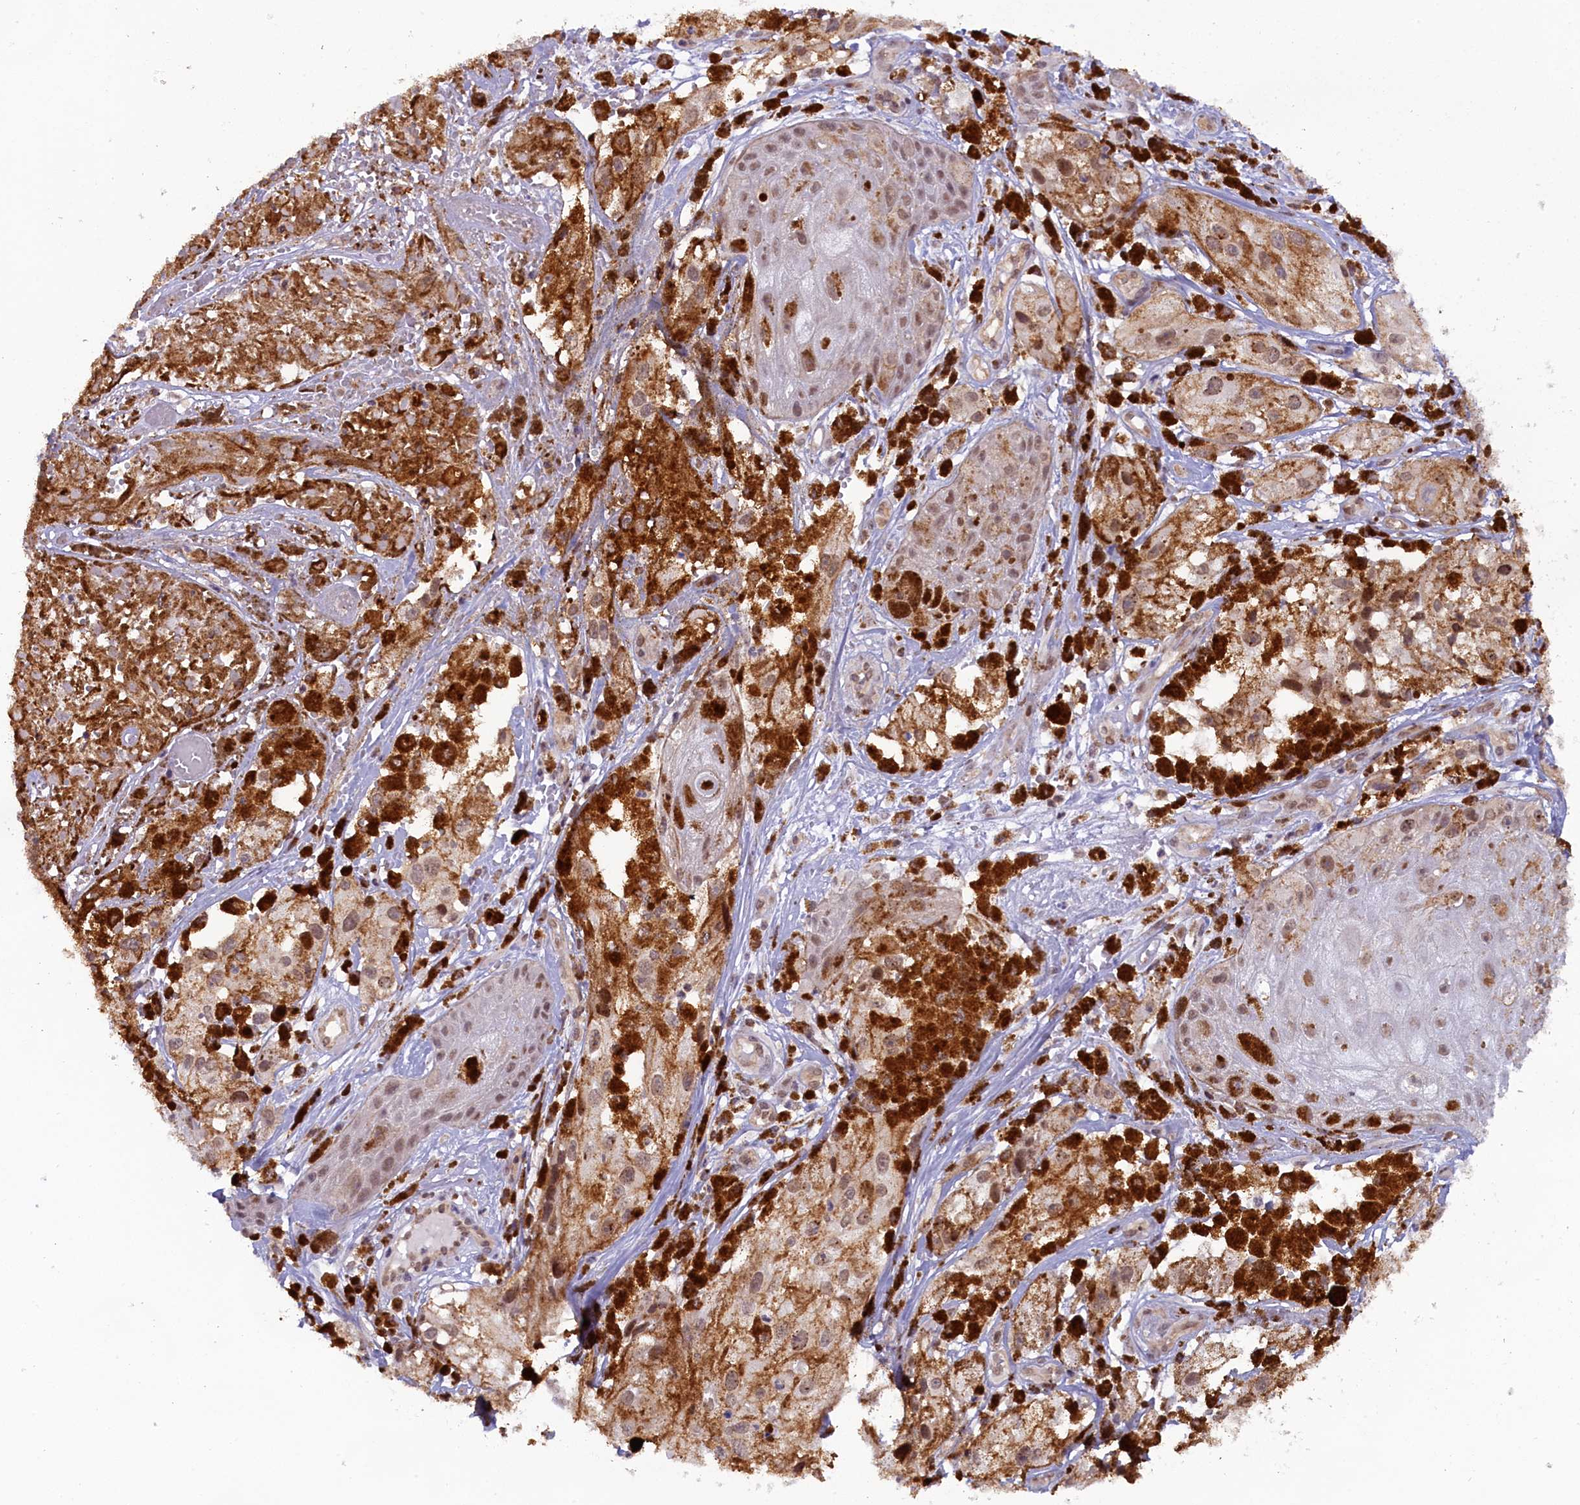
{"staining": {"intensity": "negative", "quantity": "none", "location": "none"}, "tissue": "melanoma", "cell_type": "Tumor cells", "image_type": "cancer", "snomed": [{"axis": "morphology", "description": "Malignant melanoma, NOS"}, {"axis": "topography", "description": "Skin"}], "caption": "Immunohistochemistry of melanoma shows no positivity in tumor cells.", "gene": "FCHO1", "patient": {"sex": "male", "age": 88}}